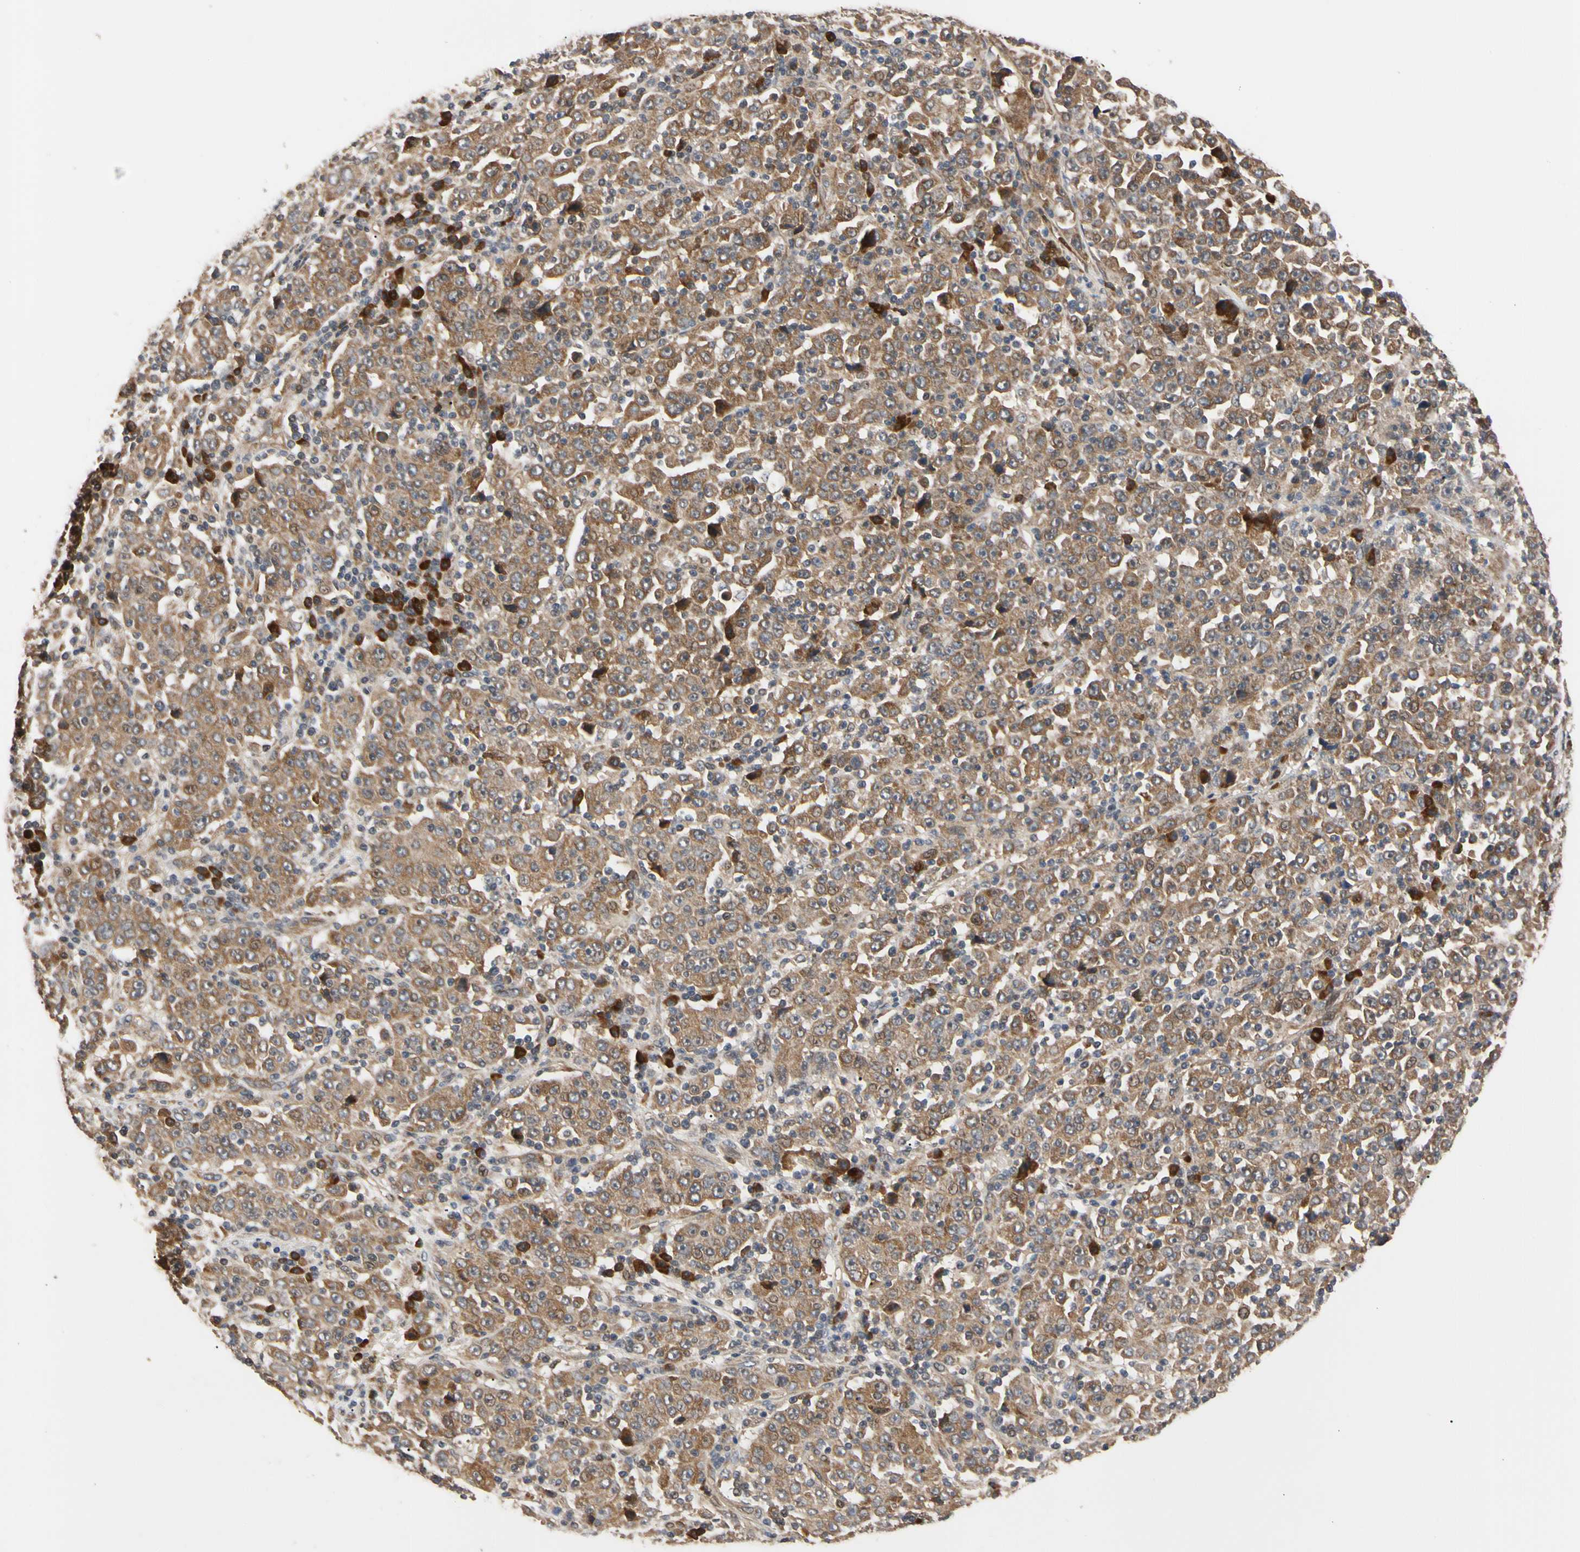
{"staining": {"intensity": "moderate", "quantity": ">75%", "location": "cytoplasmic/membranous"}, "tissue": "stomach cancer", "cell_type": "Tumor cells", "image_type": "cancer", "snomed": [{"axis": "morphology", "description": "Normal tissue, NOS"}, {"axis": "morphology", "description": "Adenocarcinoma, NOS"}, {"axis": "topography", "description": "Stomach, upper"}, {"axis": "topography", "description": "Stomach"}], "caption": "Protein staining by immunohistochemistry (IHC) demonstrates moderate cytoplasmic/membranous staining in about >75% of tumor cells in stomach adenocarcinoma. (DAB IHC with brightfield microscopy, high magnification).", "gene": "CYTIP", "patient": {"sex": "male", "age": 59}}